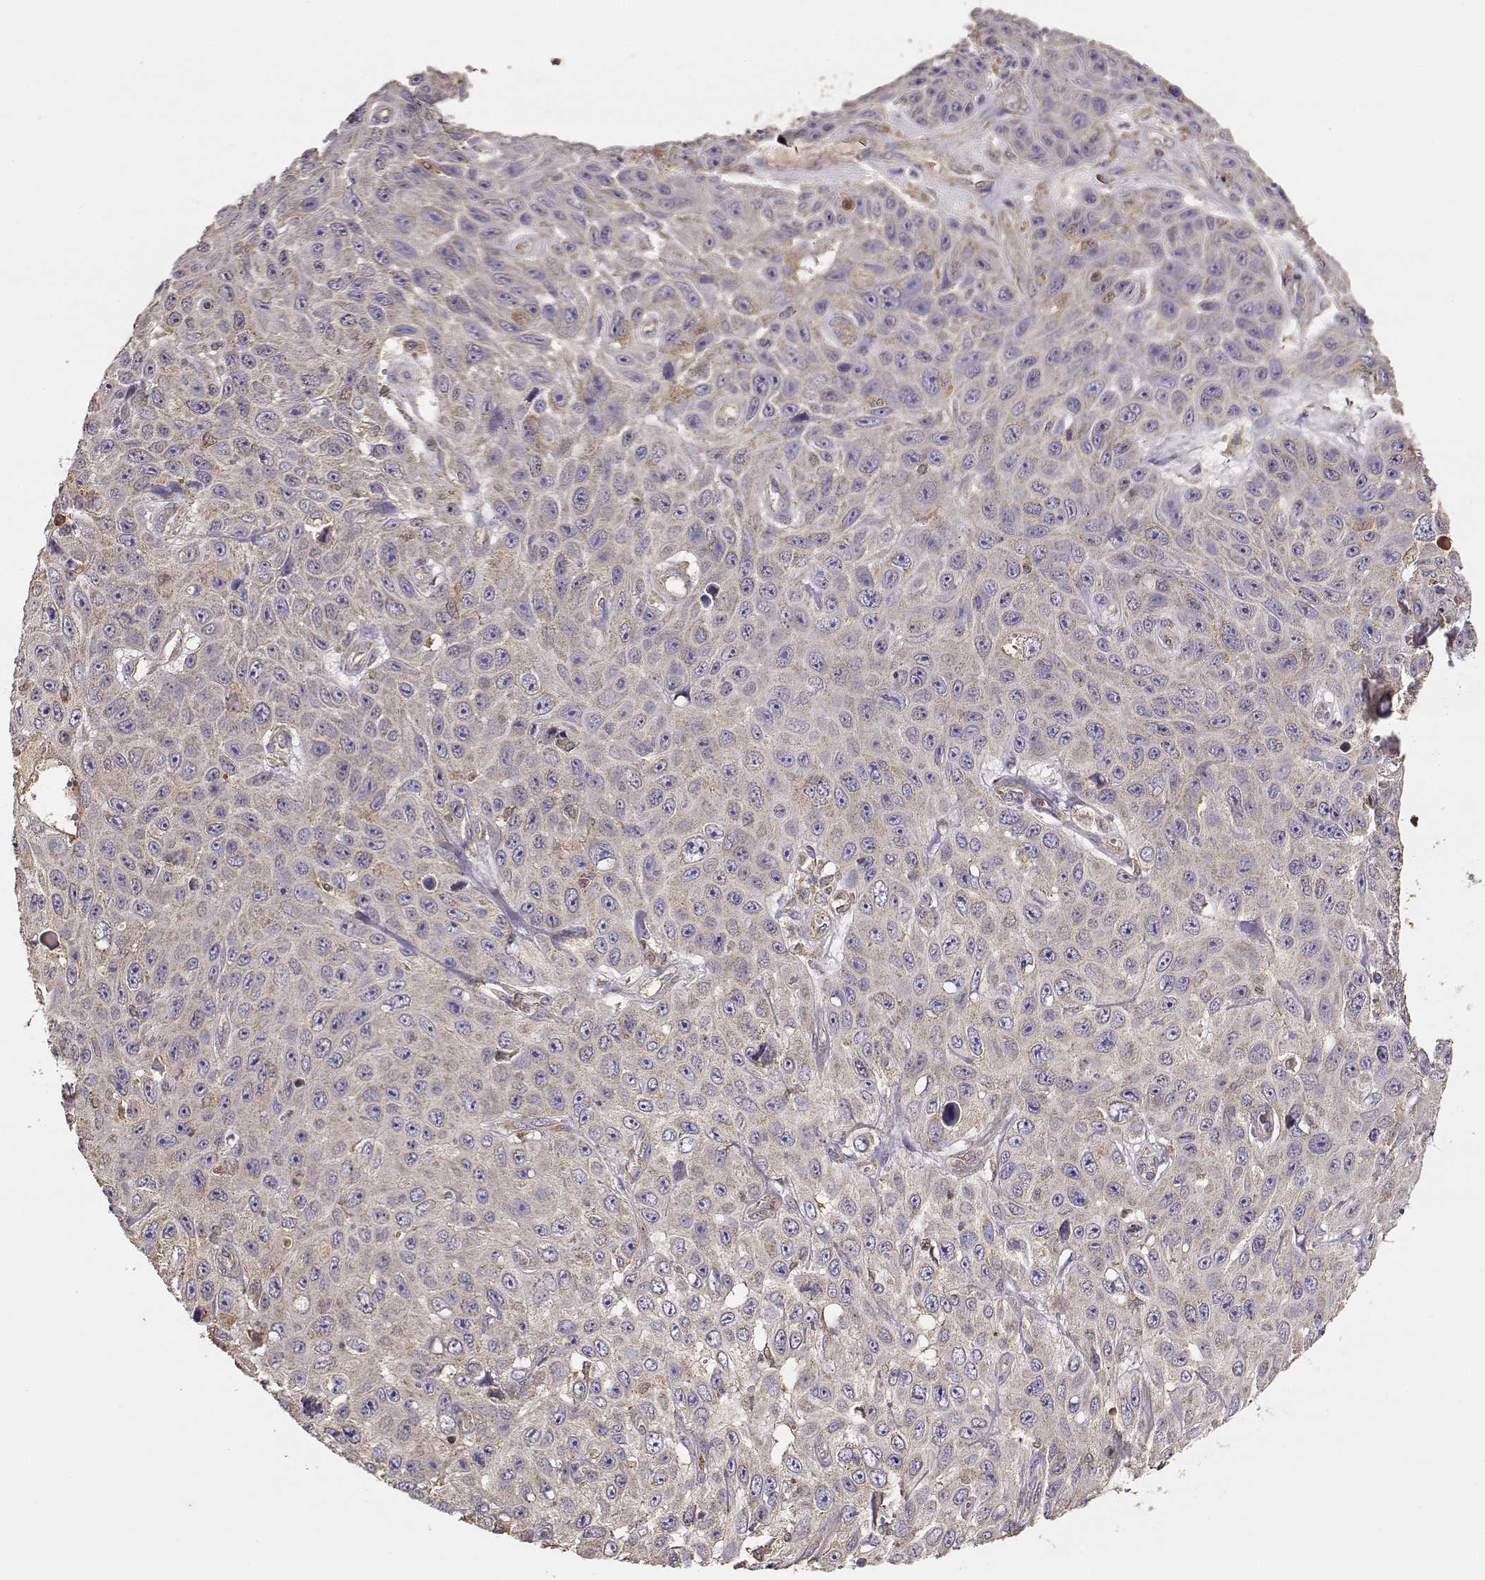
{"staining": {"intensity": "weak", "quantity": "25%-75%", "location": "cytoplasmic/membranous"}, "tissue": "skin cancer", "cell_type": "Tumor cells", "image_type": "cancer", "snomed": [{"axis": "morphology", "description": "Squamous cell carcinoma, NOS"}, {"axis": "topography", "description": "Skin"}], "caption": "Skin cancer (squamous cell carcinoma) stained with a brown dye demonstrates weak cytoplasmic/membranous positive expression in approximately 25%-75% of tumor cells.", "gene": "TARS3", "patient": {"sex": "male", "age": 82}}